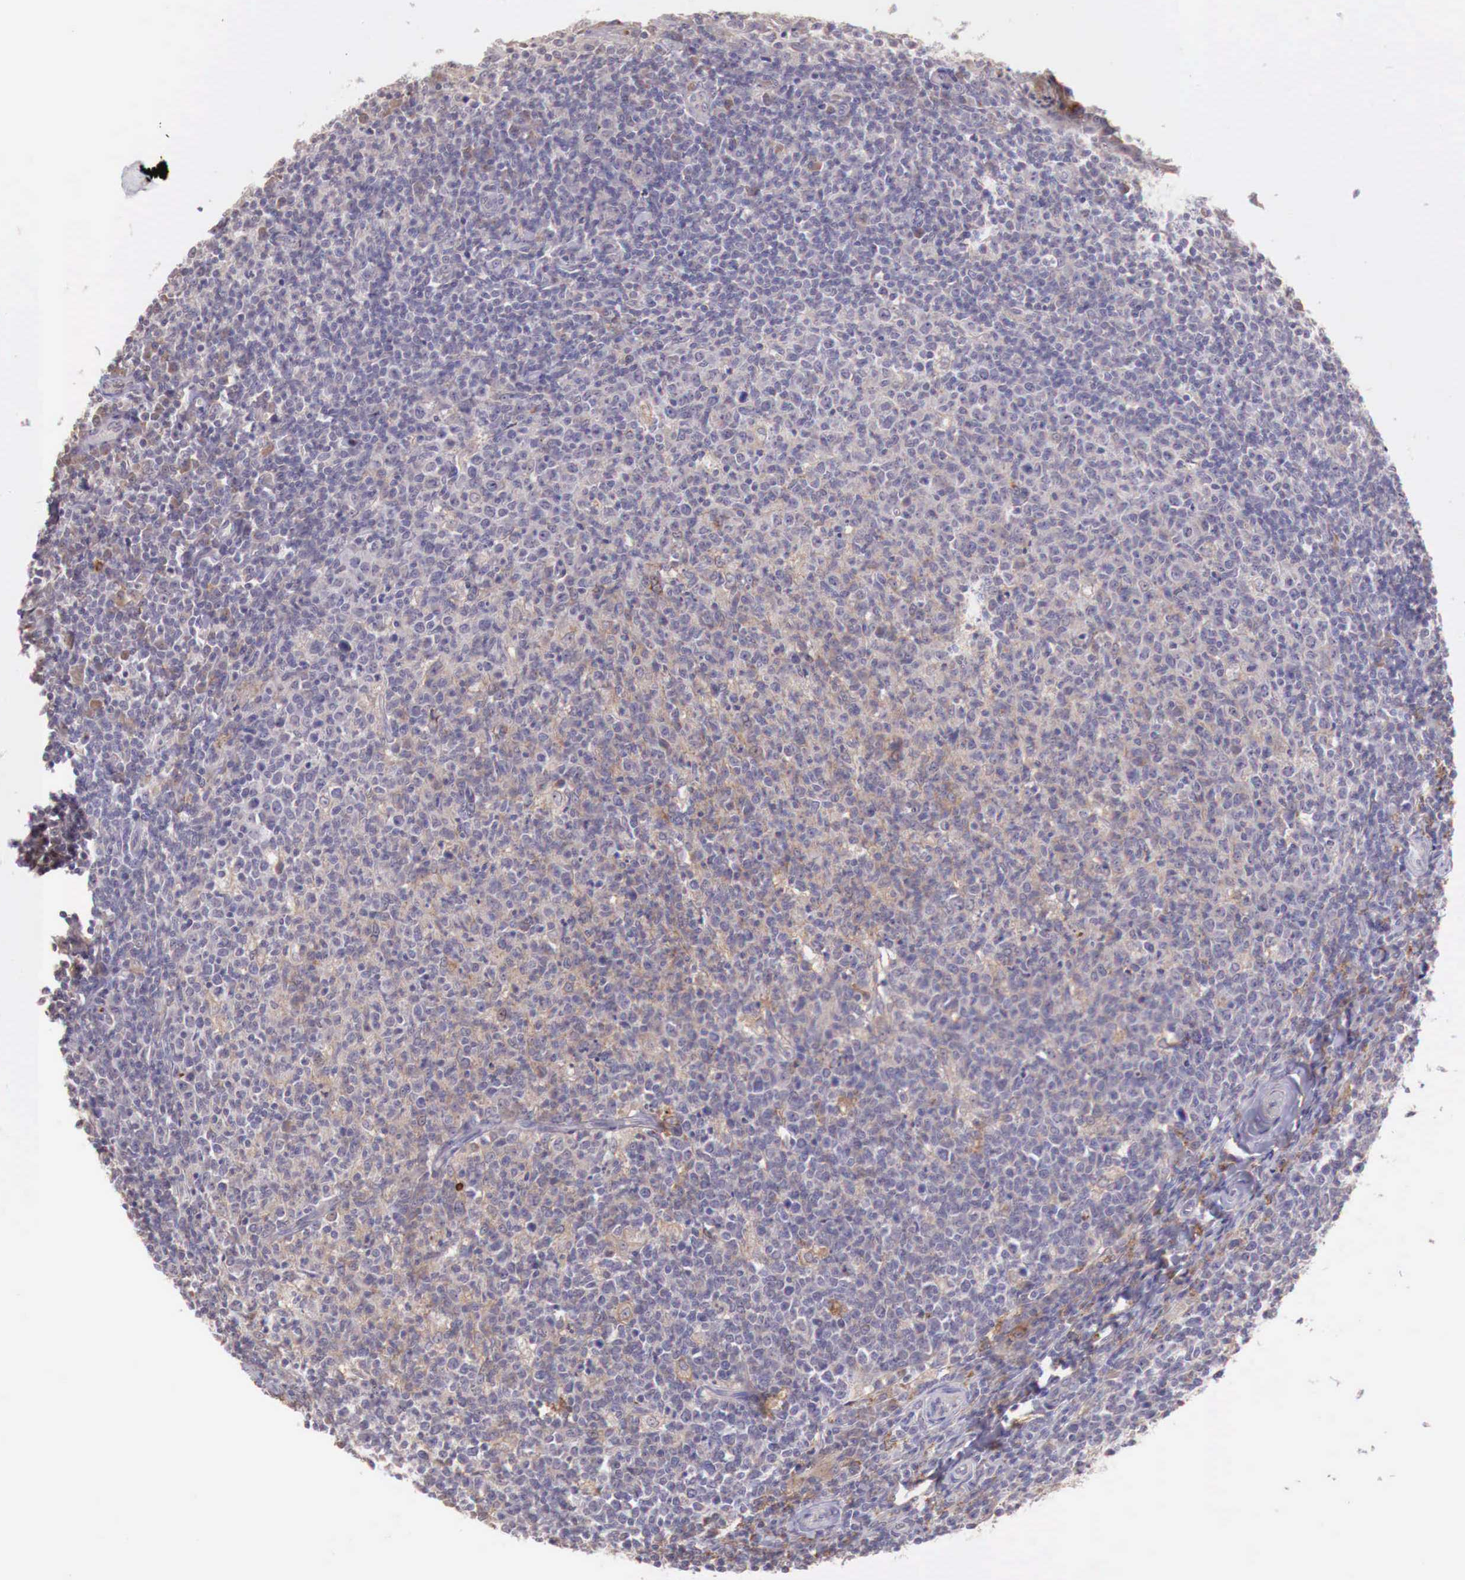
{"staining": {"intensity": "weak", "quantity": "<25%", "location": "cytoplasmic/membranous"}, "tissue": "tonsil", "cell_type": "Germinal center cells", "image_type": "normal", "snomed": [{"axis": "morphology", "description": "Normal tissue, NOS"}, {"axis": "topography", "description": "Tonsil"}], "caption": "This is a photomicrograph of immunohistochemistry (IHC) staining of benign tonsil, which shows no staining in germinal center cells. (Immunohistochemistry (ihc), brightfield microscopy, high magnification).", "gene": "CHRDL1", "patient": {"sex": "male", "age": 6}}